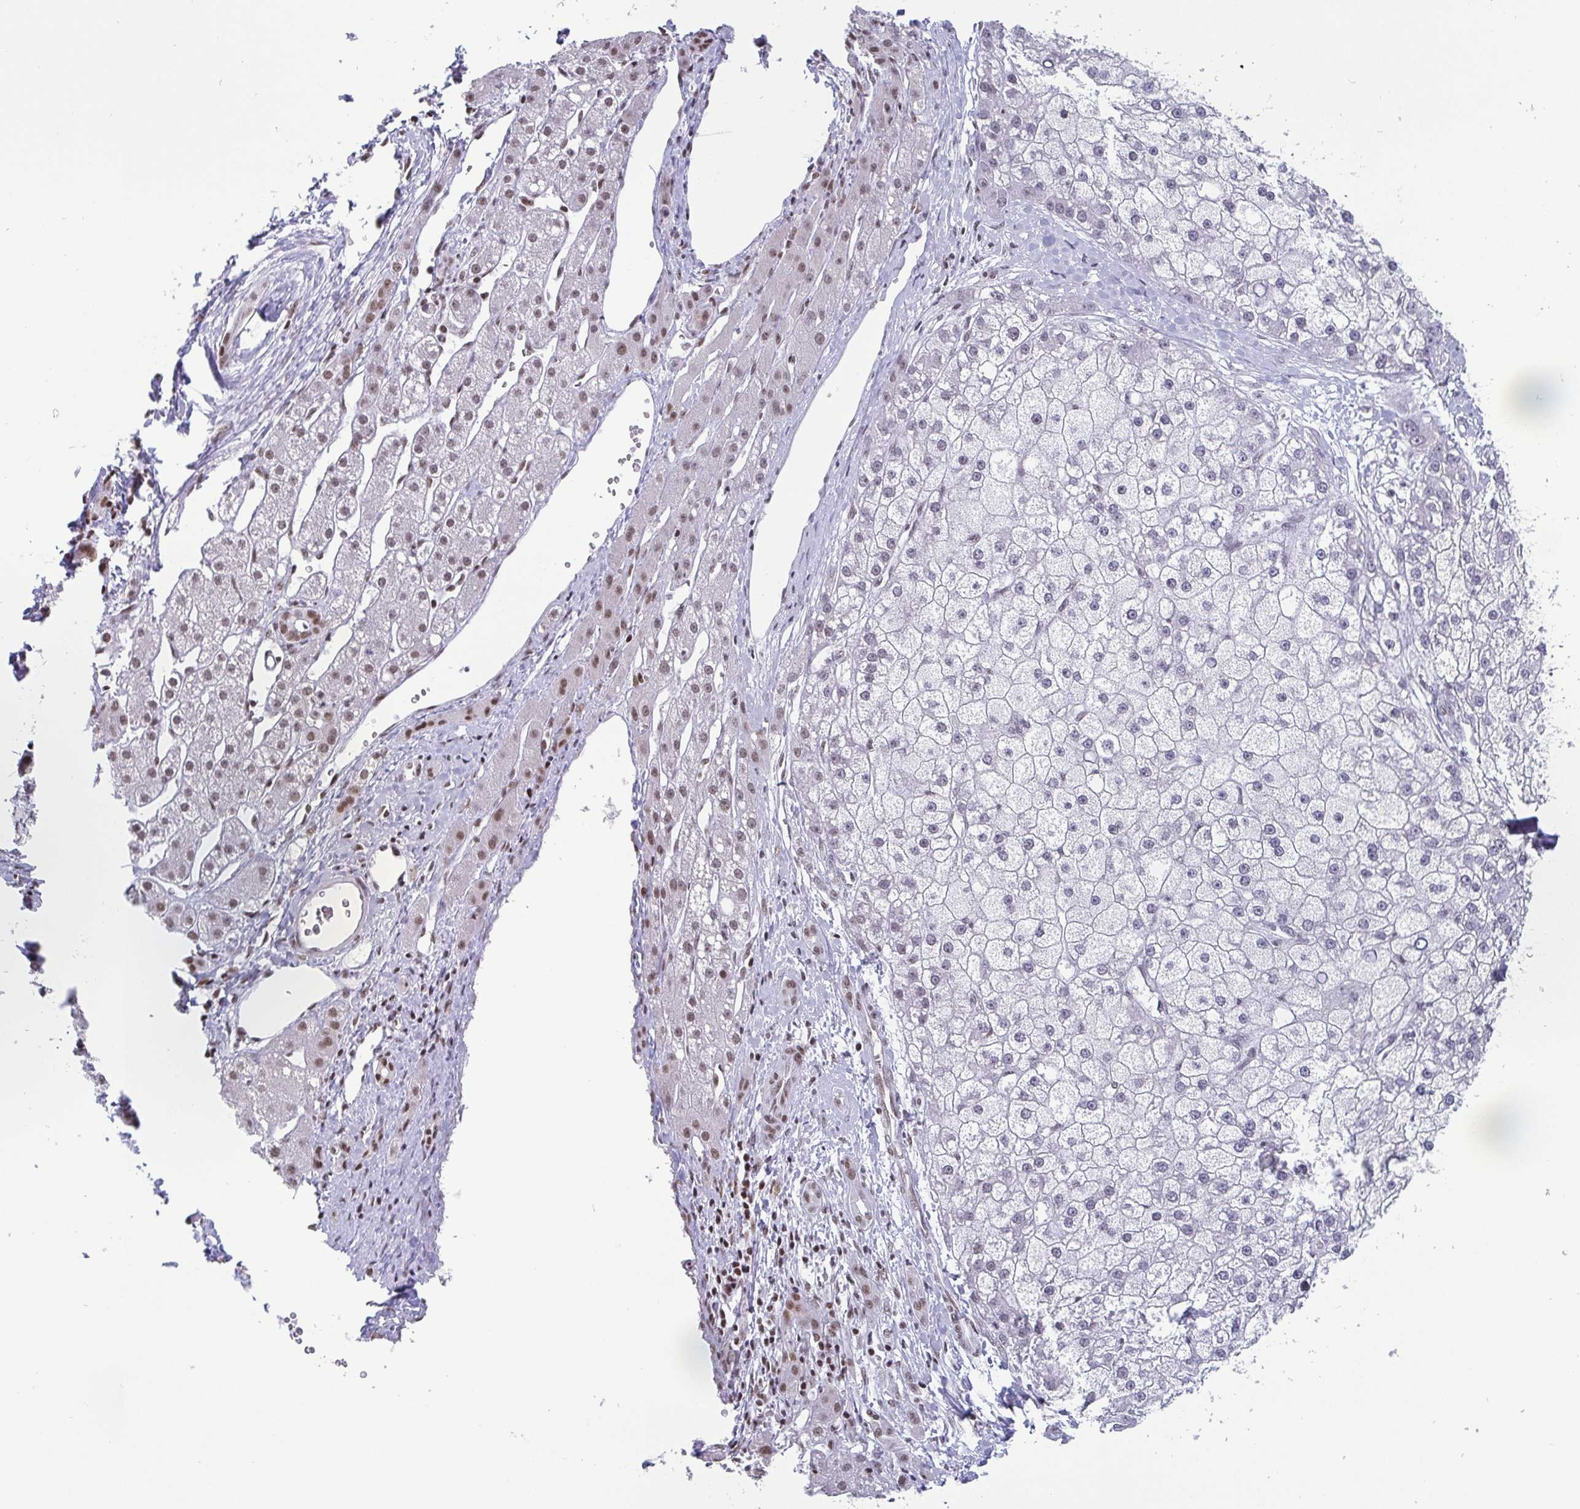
{"staining": {"intensity": "negative", "quantity": "none", "location": "none"}, "tissue": "liver cancer", "cell_type": "Tumor cells", "image_type": "cancer", "snomed": [{"axis": "morphology", "description": "Carcinoma, Hepatocellular, NOS"}, {"axis": "topography", "description": "Liver"}], "caption": "Immunohistochemical staining of human liver cancer displays no significant expression in tumor cells.", "gene": "CTCF", "patient": {"sex": "male", "age": 67}}